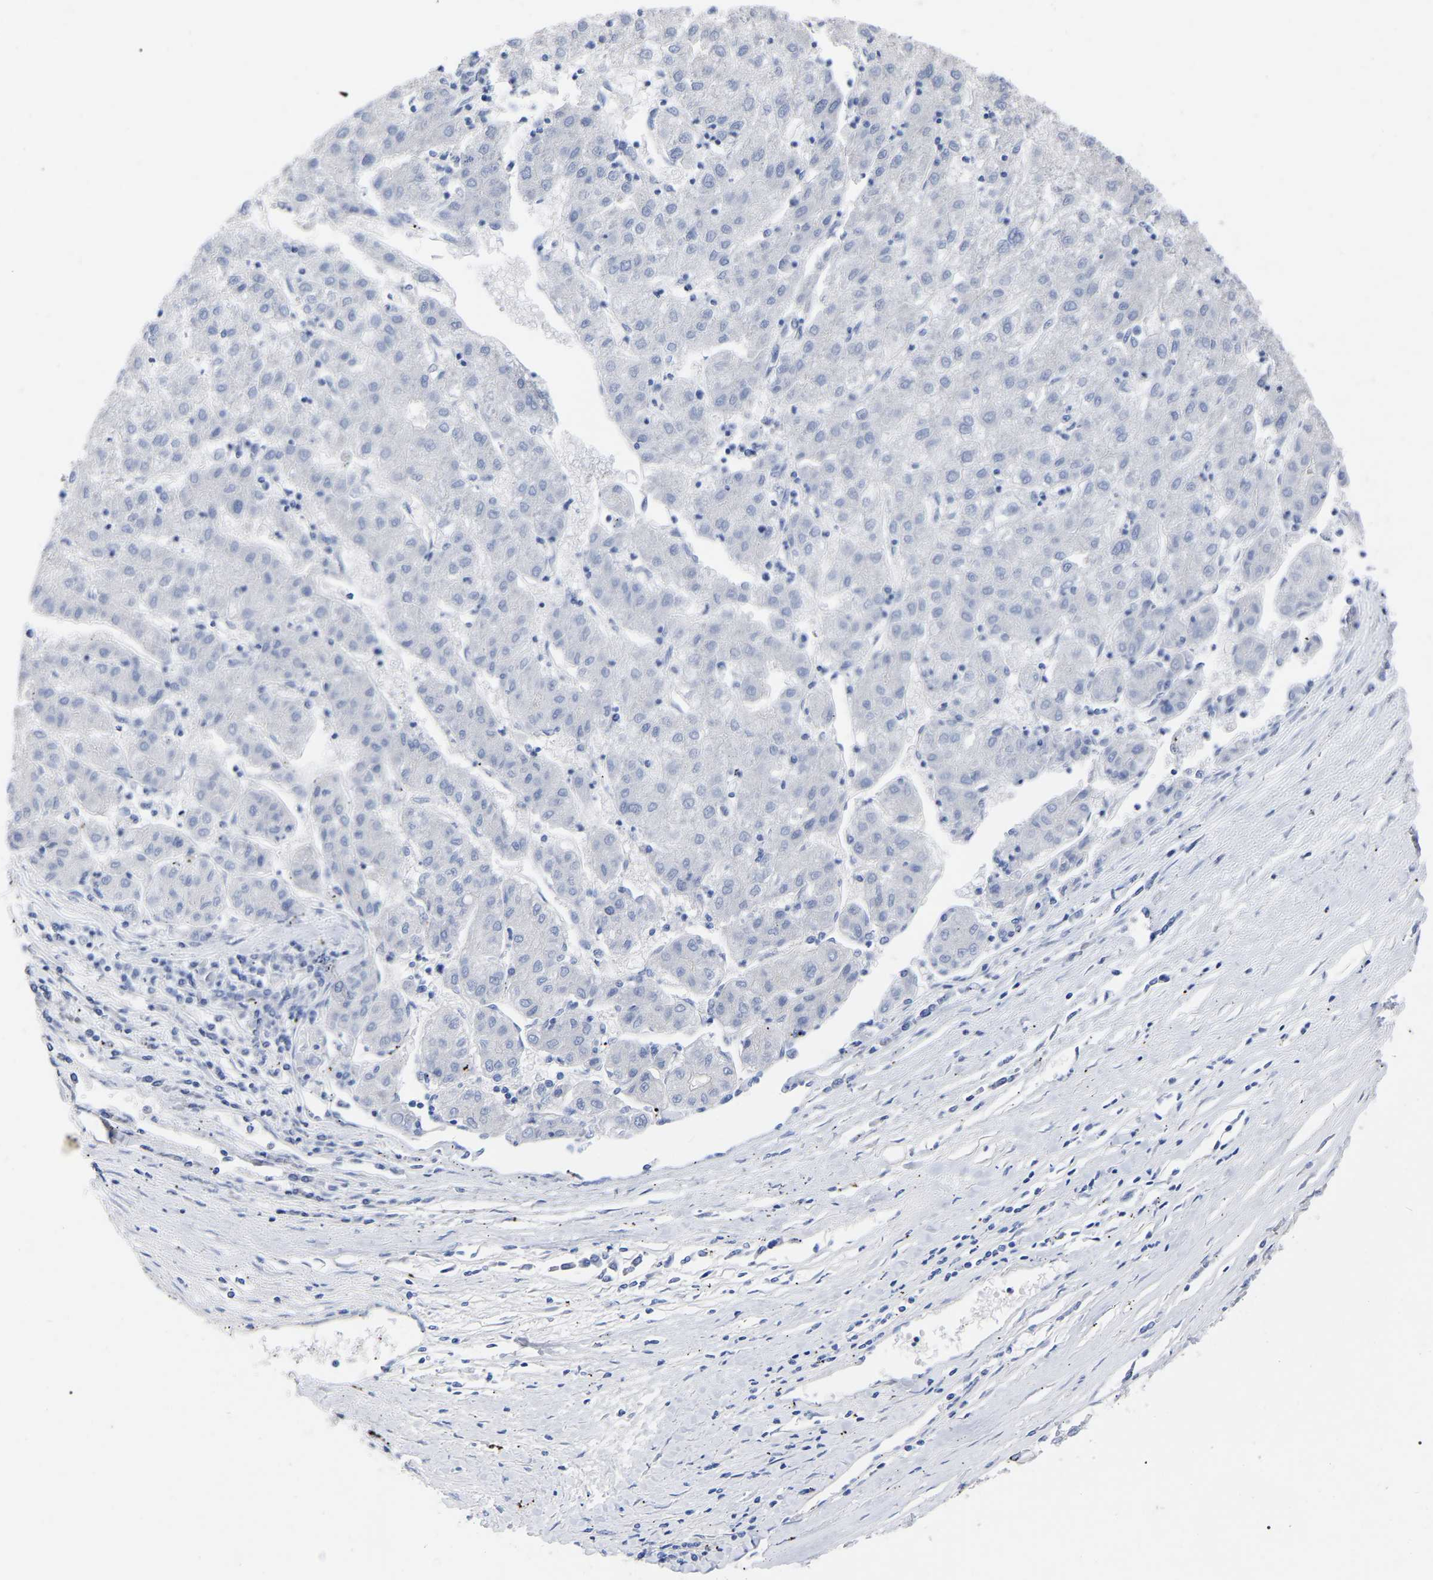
{"staining": {"intensity": "negative", "quantity": "none", "location": "none"}, "tissue": "liver cancer", "cell_type": "Tumor cells", "image_type": "cancer", "snomed": [{"axis": "morphology", "description": "Carcinoma, Hepatocellular, NOS"}, {"axis": "topography", "description": "Liver"}], "caption": "DAB (3,3'-diaminobenzidine) immunohistochemical staining of human liver cancer demonstrates no significant expression in tumor cells.", "gene": "HAPLN1", "patient": {"sex": "male", "age": 72}}